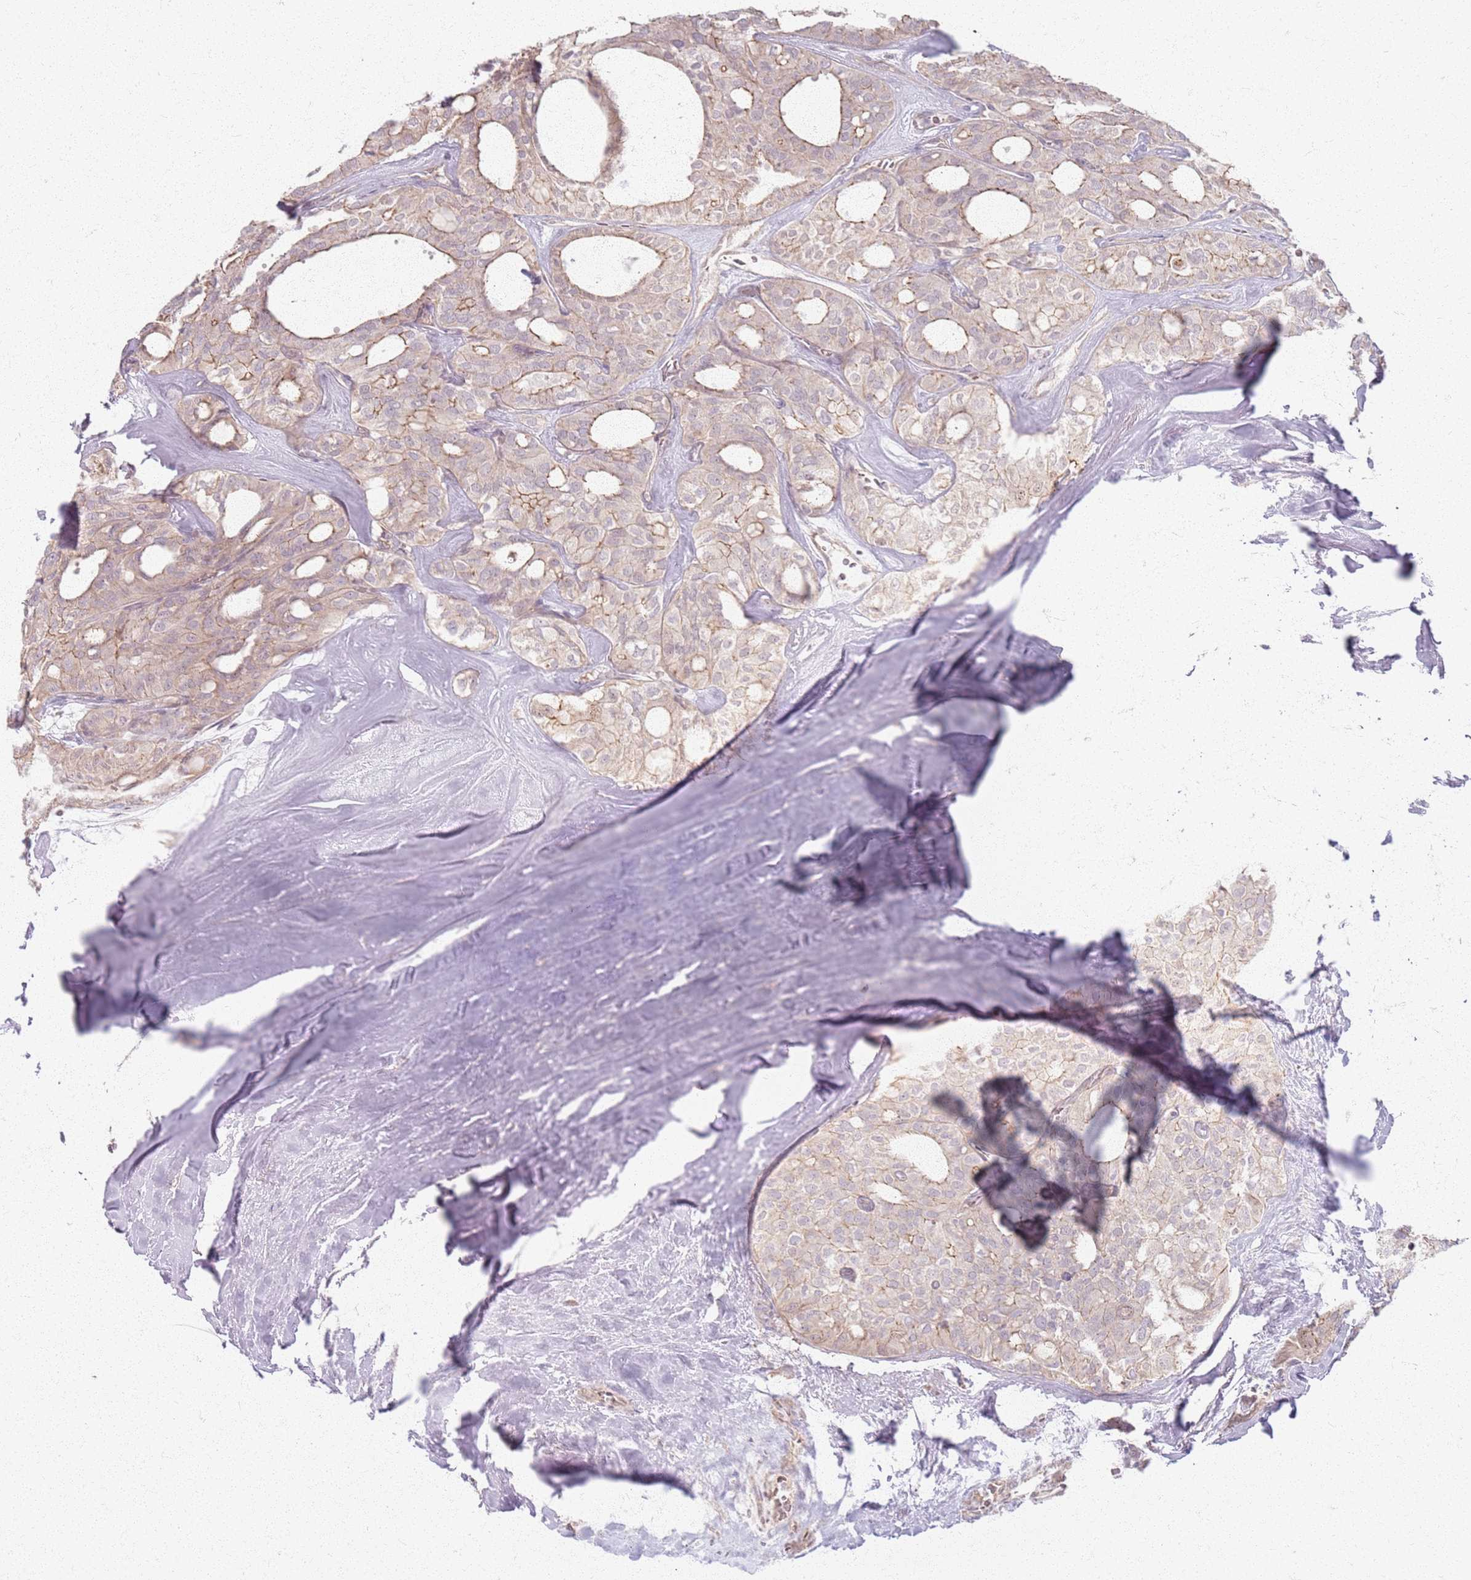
{"staining": {"intensity": "weak", "quantity": "<25%", "location": "cytoplasmic/membranous"}, "tissue": "thyroid cancer", "cell_type": "Tumor cells", "image_type": "cancer", "snomed": [{"axis": "morphology", "description": "Follicular adenoma carcinoma, NOS"}, {"axis": "topography", "description": "Thyroid gland"}], "caption": "Human follicular adenoma carcinoma (thyroid) stained for a protein using immunohistochemistry reveals no staining in tumor cells.", "gene": "KCNA5", "patient": {"sex": "male", "age": 75}}